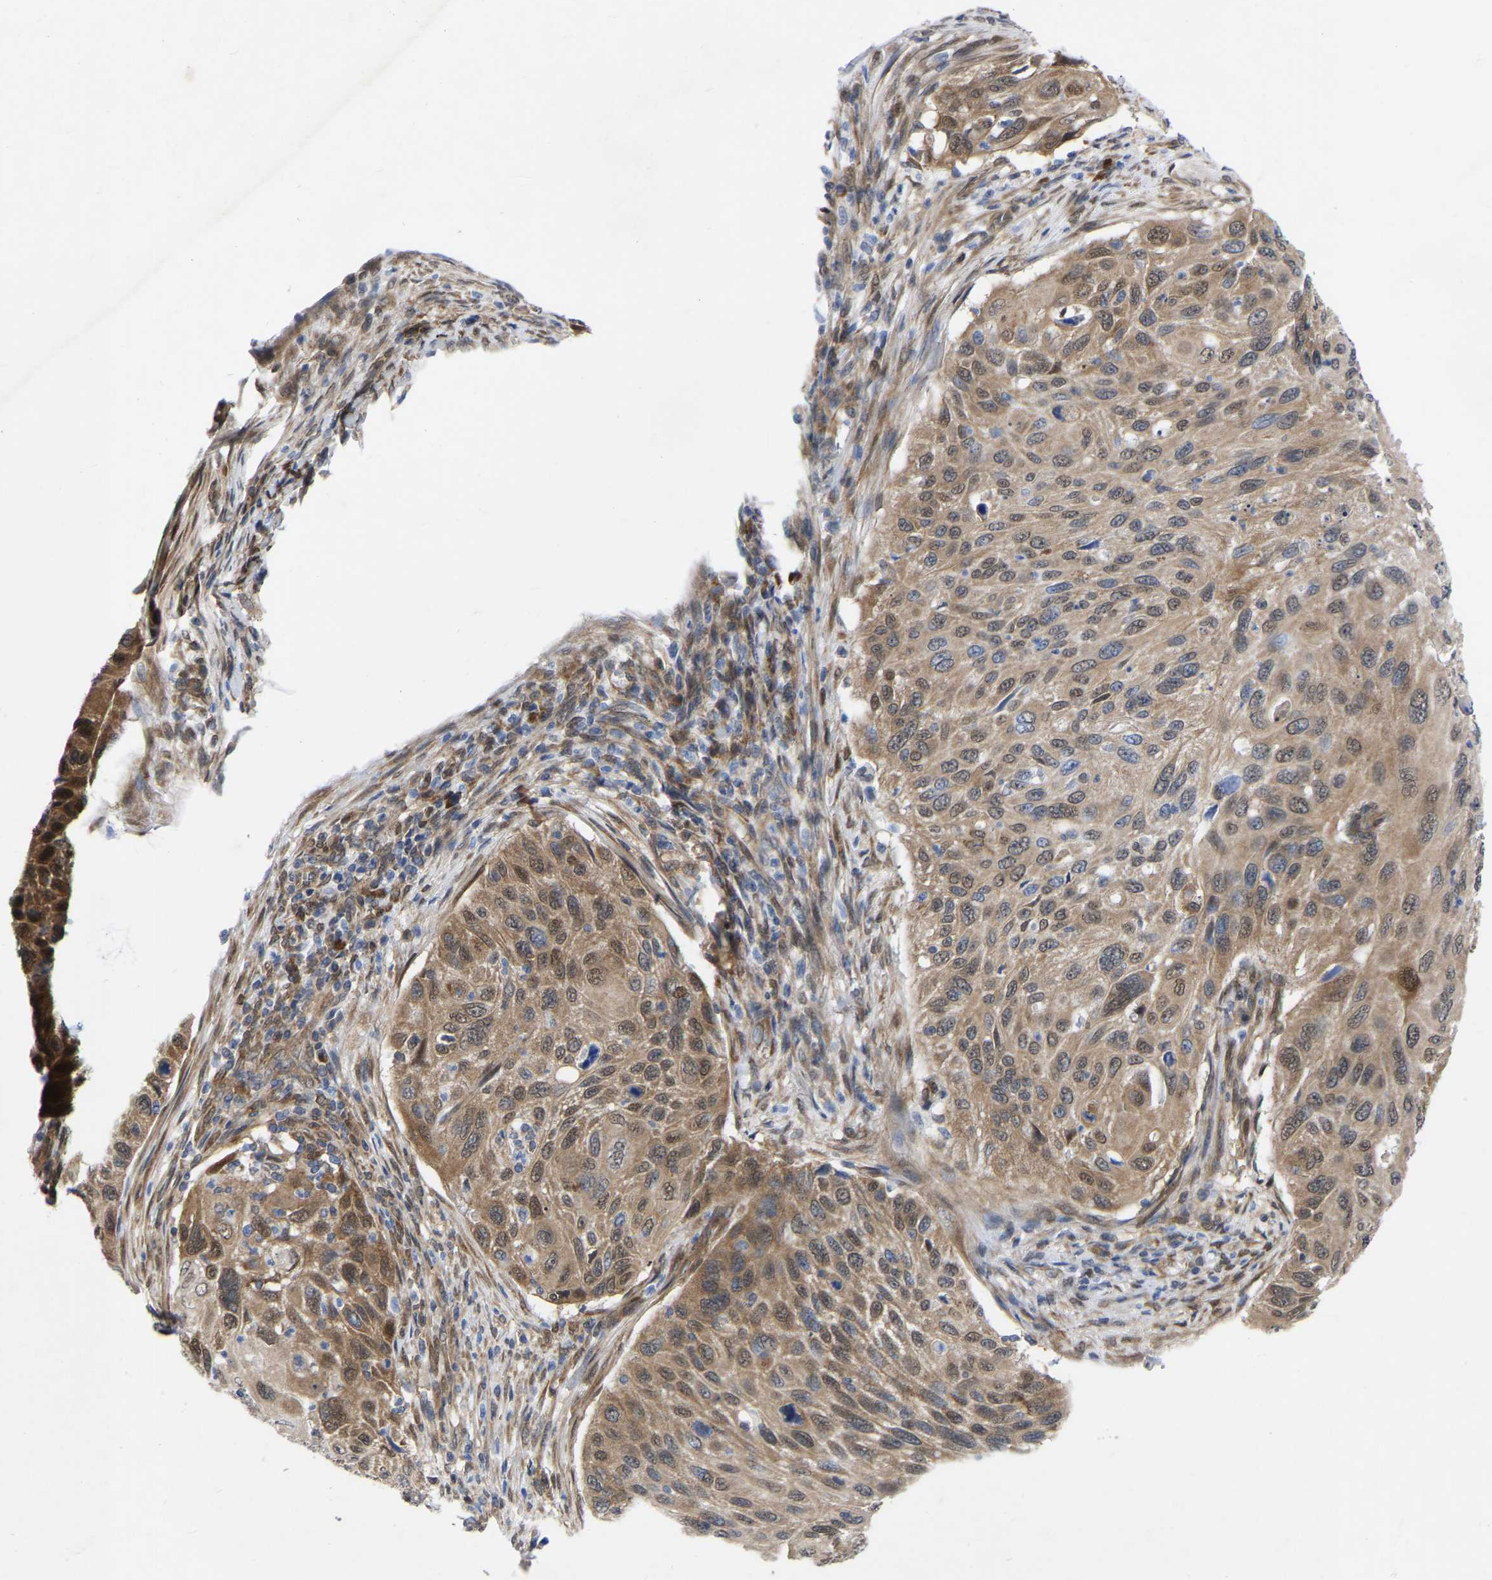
{"staining": {"intensity": "moderate", "quantity": ">75%", "location": "cytoplasmic/membranous,nuclear"}, "tissue": "cervical cancer", "cell_type": "Tumor cells", "image_type": "cancer", "snomed": [{"axis": "morphology", "description": "Squamous cell carcinoma, NOS"}, {"axis": "topography", "description": "Cervix"}], "caption": "Human squamous cell carcinoma (cervical) stained for a protein (brown) reveals moderate cytoplasmic/membranous and nuclear positive positivity in about >75% of tumor cells.", "gene": "UBE4B", "patient": {"sex": "female", "age": 70}}